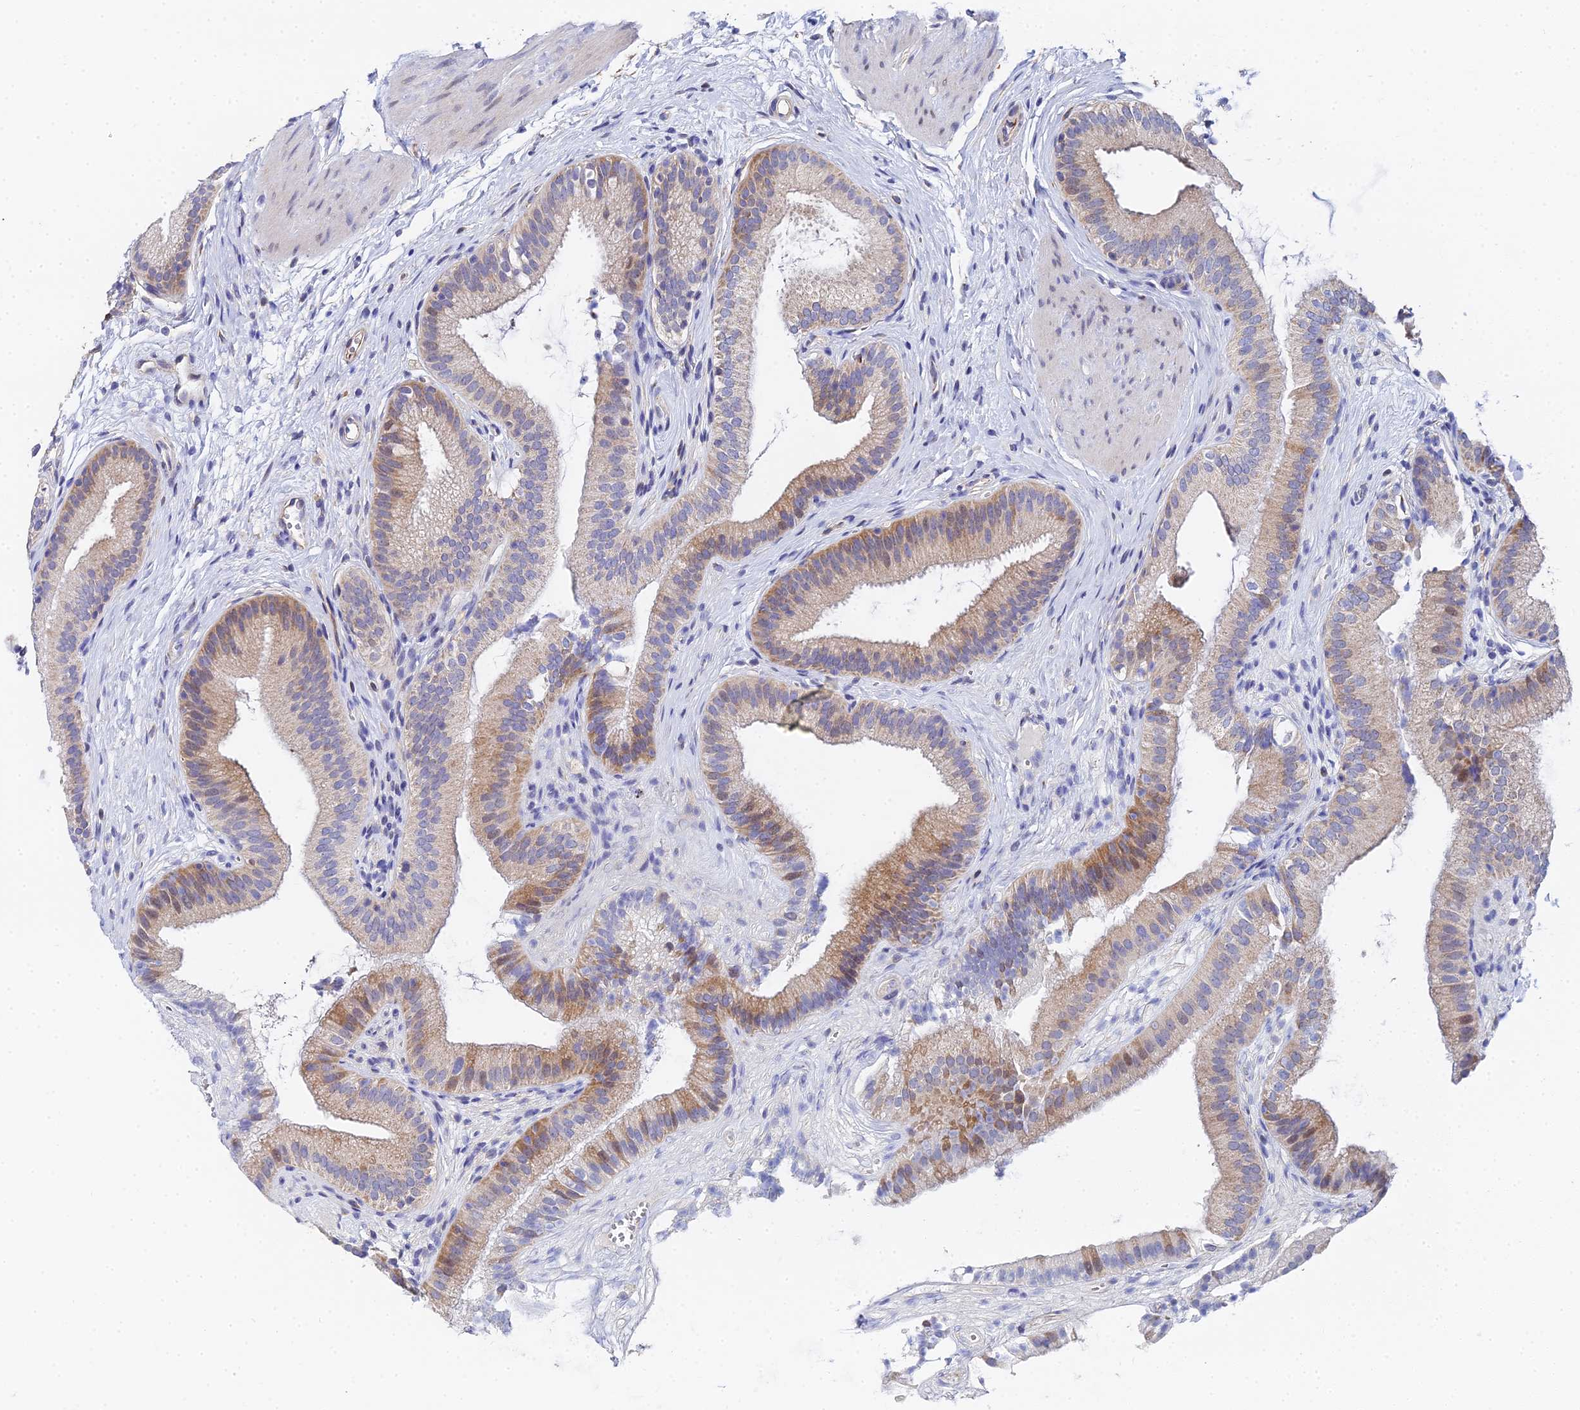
{"staining": {"intensity": "moderate", "quantity": "25%-75%", "location": "cytoplasmic/membranous"}, "tissue": "gallbladder", "cell_type": "Glandular cells", "image_type": "normal", "snomed": [{"axis": "morphology", "description": "Normal tissue, NOS"}, {"axis": "topography", "description": "Gallbladder"}], "caption": "Protein analysis of unremarkable gallbladder exhibits moderate cytoplasmic/membranous positivity in approximately 25%-75% of glandular cells.", "gene": "ENSG00000268674", "patient": {"sex": "female", "age": 54}}